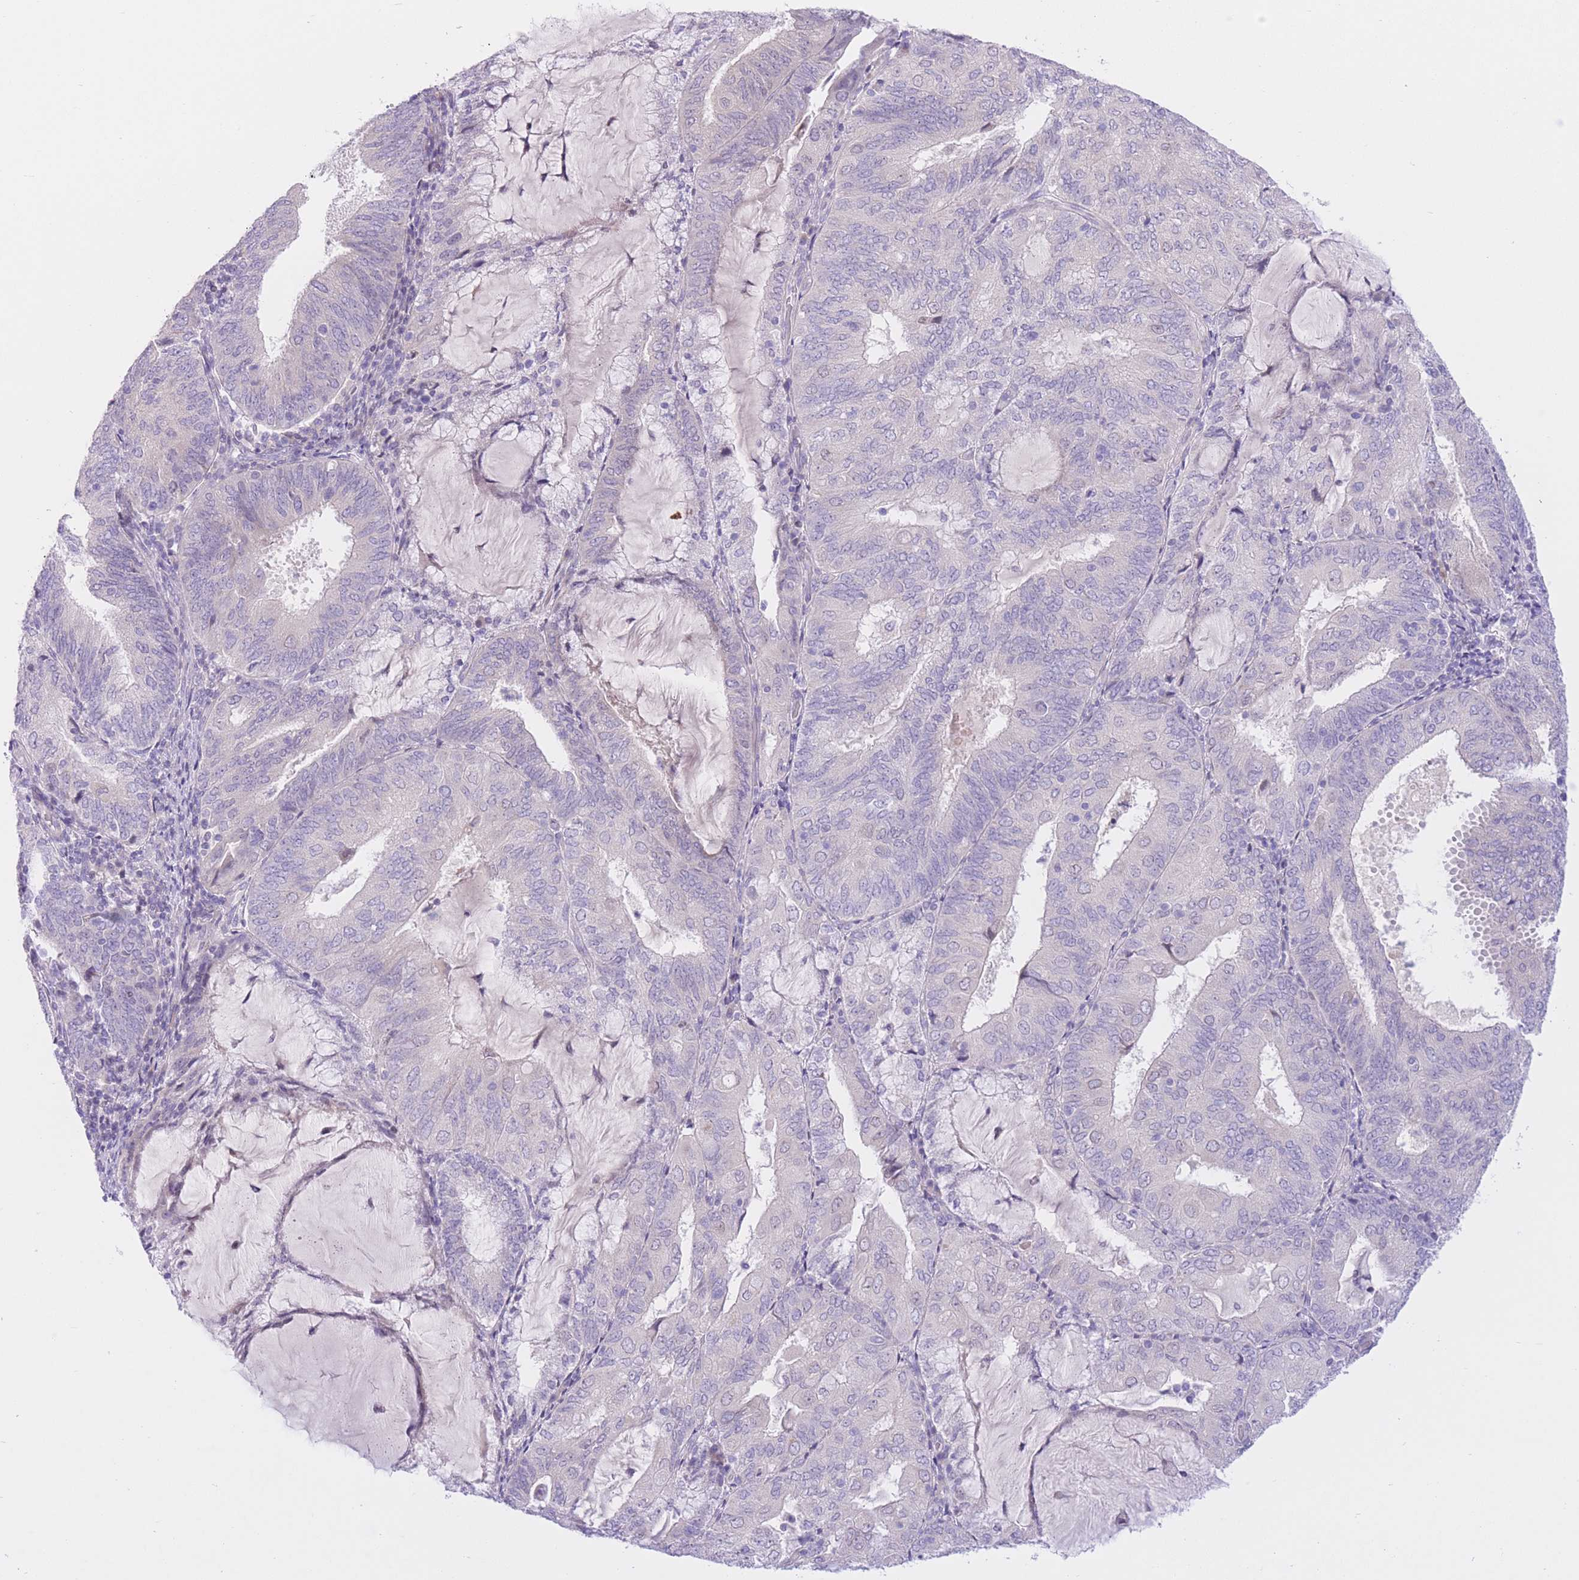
{"staining": {"intensity": "negative", "quantity": "none", "location": "none"}, "tissue": "endometrial cancer", "cell_type": "Tumor cells", "image_type": "cancer", "snomed": [{"axis": "morphology", "description": "Adenocarcinoma, NOS"}, {"axis": "topography", "description": "Endometrium"}], "caption": "DAB (3,3'-diaminobenzidine) immunohistochemical staining of endometrial cancer reveals no significant staining in tumor cells.", "gene": "RPL39L", "patient": {"sex": "female", "age": 81}}